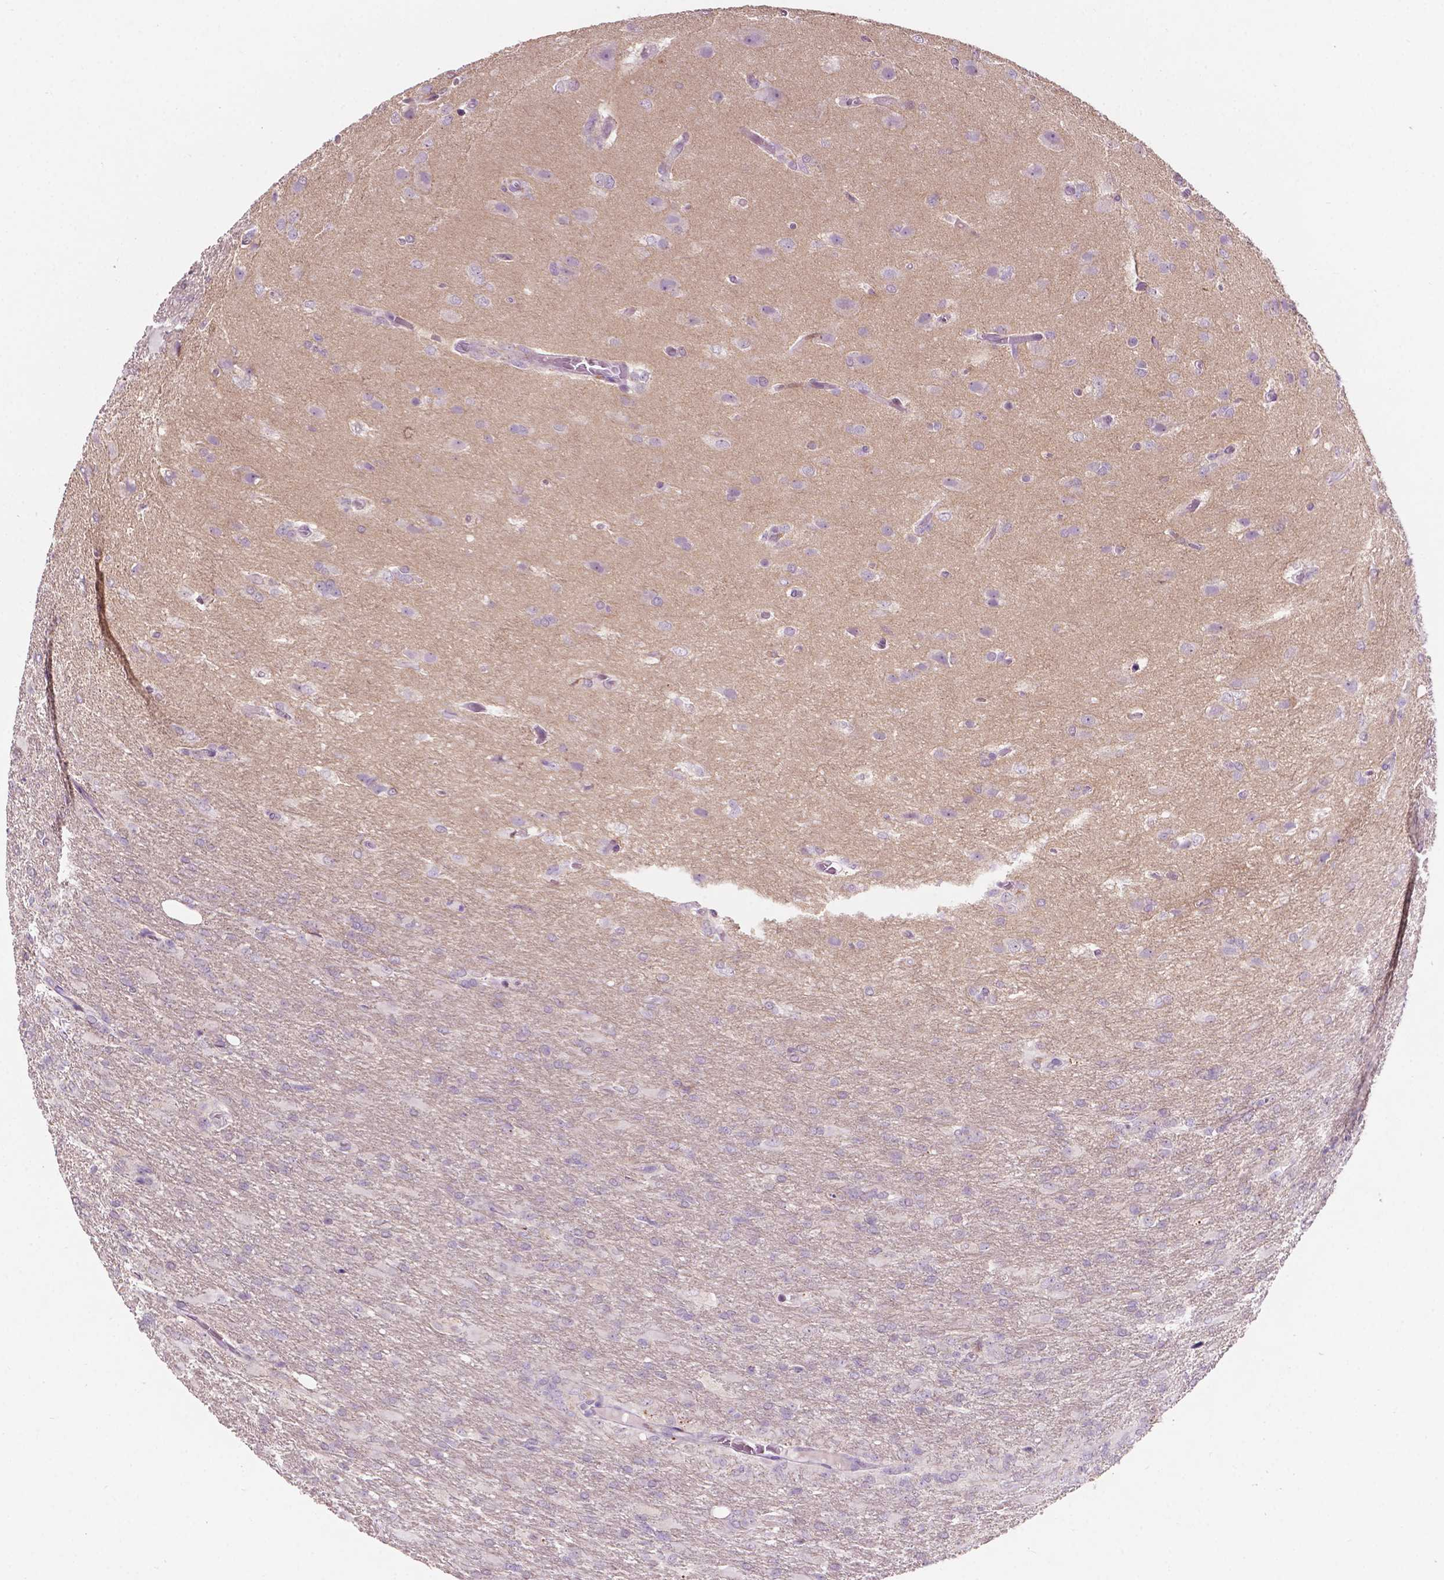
{"staining": {"intensity": "negative", "quantity": "none", "location": "none"}, "tissue": "glioma", "cell_type": "Tumor cells", "image_type": "cancer", "snomed": [{"axis": "morphology", "description": "Glioma, malignant, High grade"}, {"axis": "topography", "description": "Brain"}], "caption": "This is a photomicrograph of immunohistochemistry staining of malignant glioma (high-grade), which shows no staining in tumor cells.", "gene": "TM6SF2", "patient": {"sex": "male", "age": 68}}